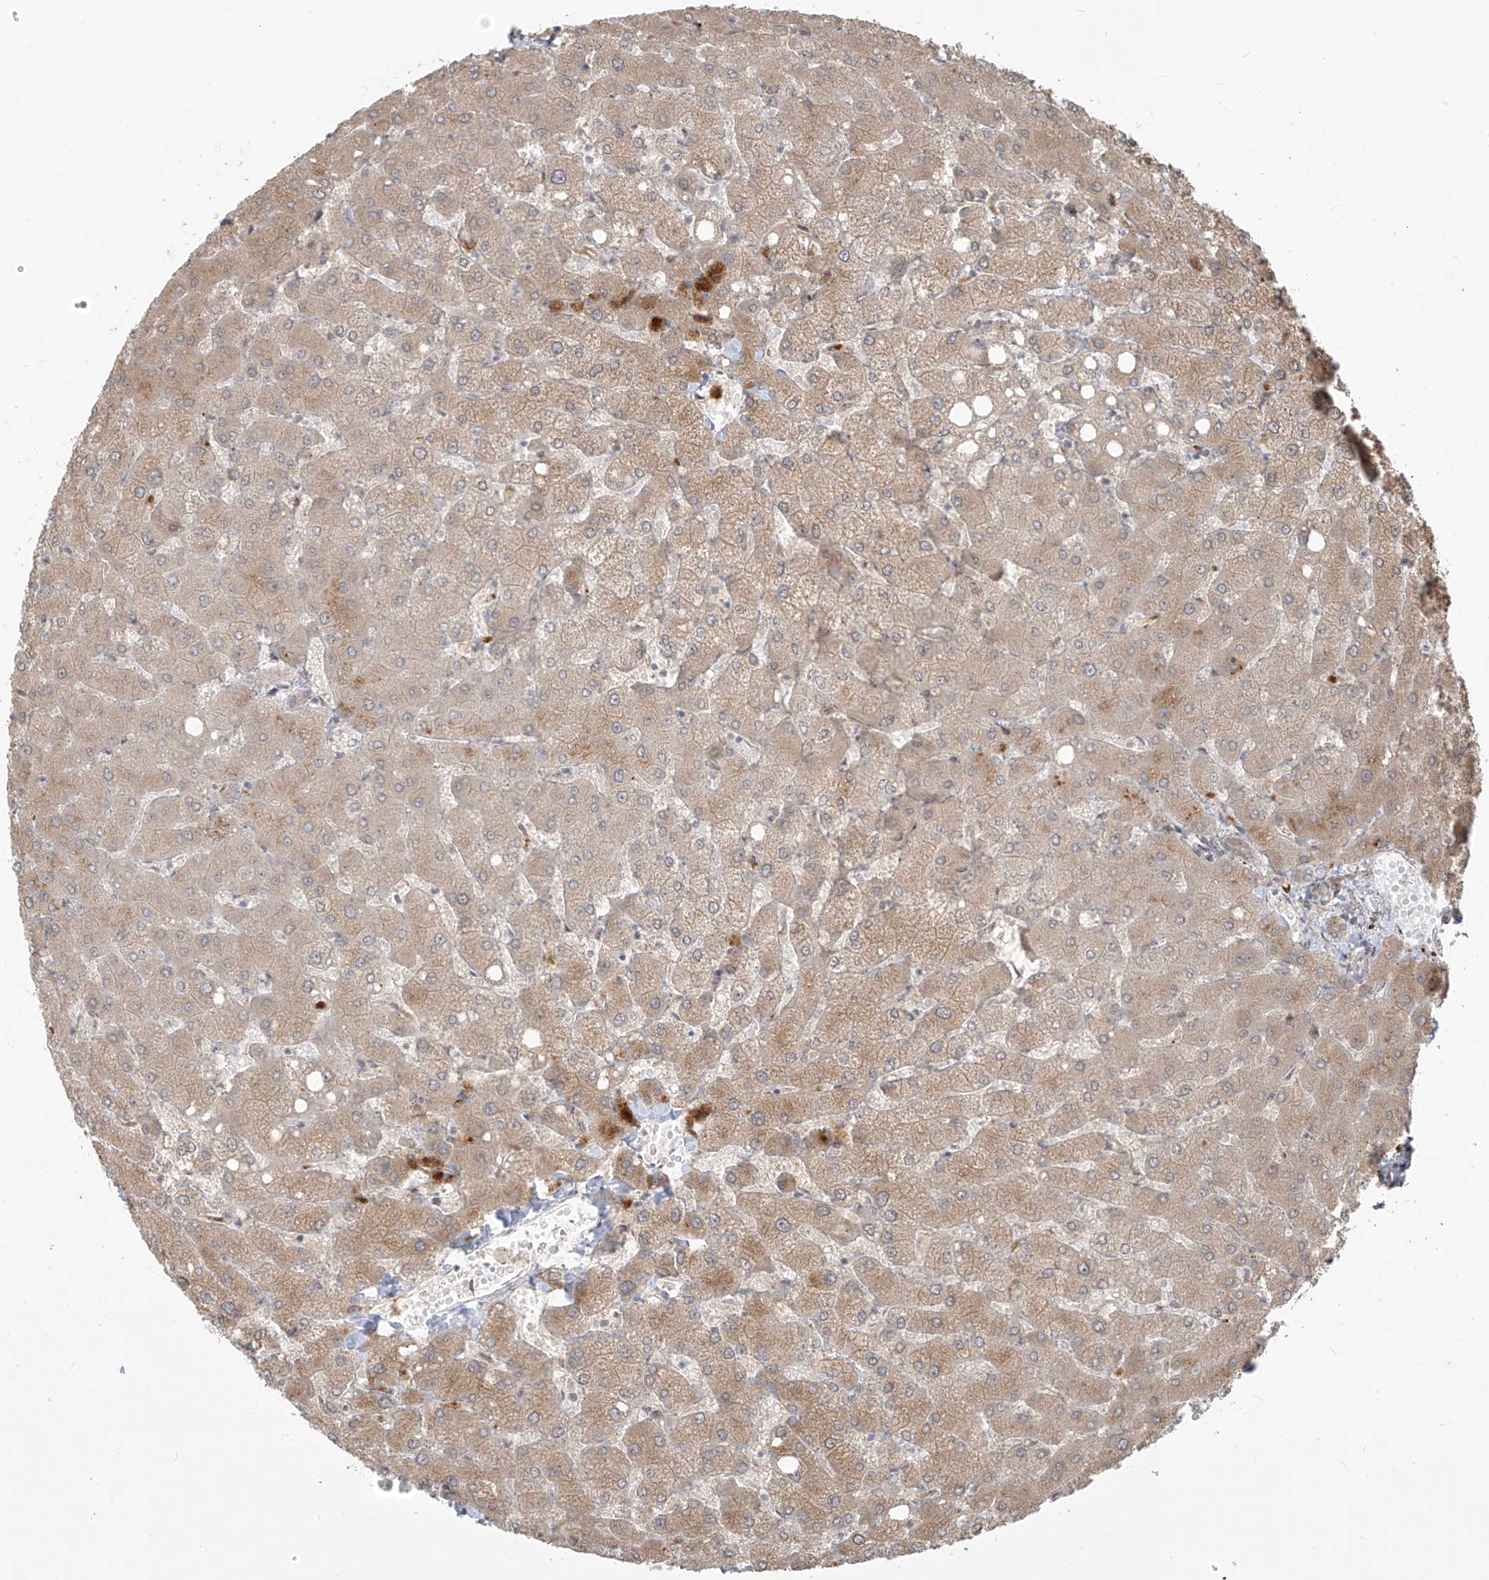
{"staining": {"intensity": "weak", "quantity": ">75%", "location": "cytoplasmic/membranous"}, "tissue": "liver", "cell_type": "Cholangiocytes", "image_type": "normal", "snomed": [{"axis": "morphology", "description": "Normal tissue, NOS"}, {"axis": "topography", "description": "Liver"}], "caption": "High-power microscopy captured an IHC photomicrograph of unremarkable liver, revealing weak cytoplasmic/membranous positivity in about >75% of cholangiocytes.", "gene": "PLEKHM3", "patient": {"sex": "female", "age": 54}}